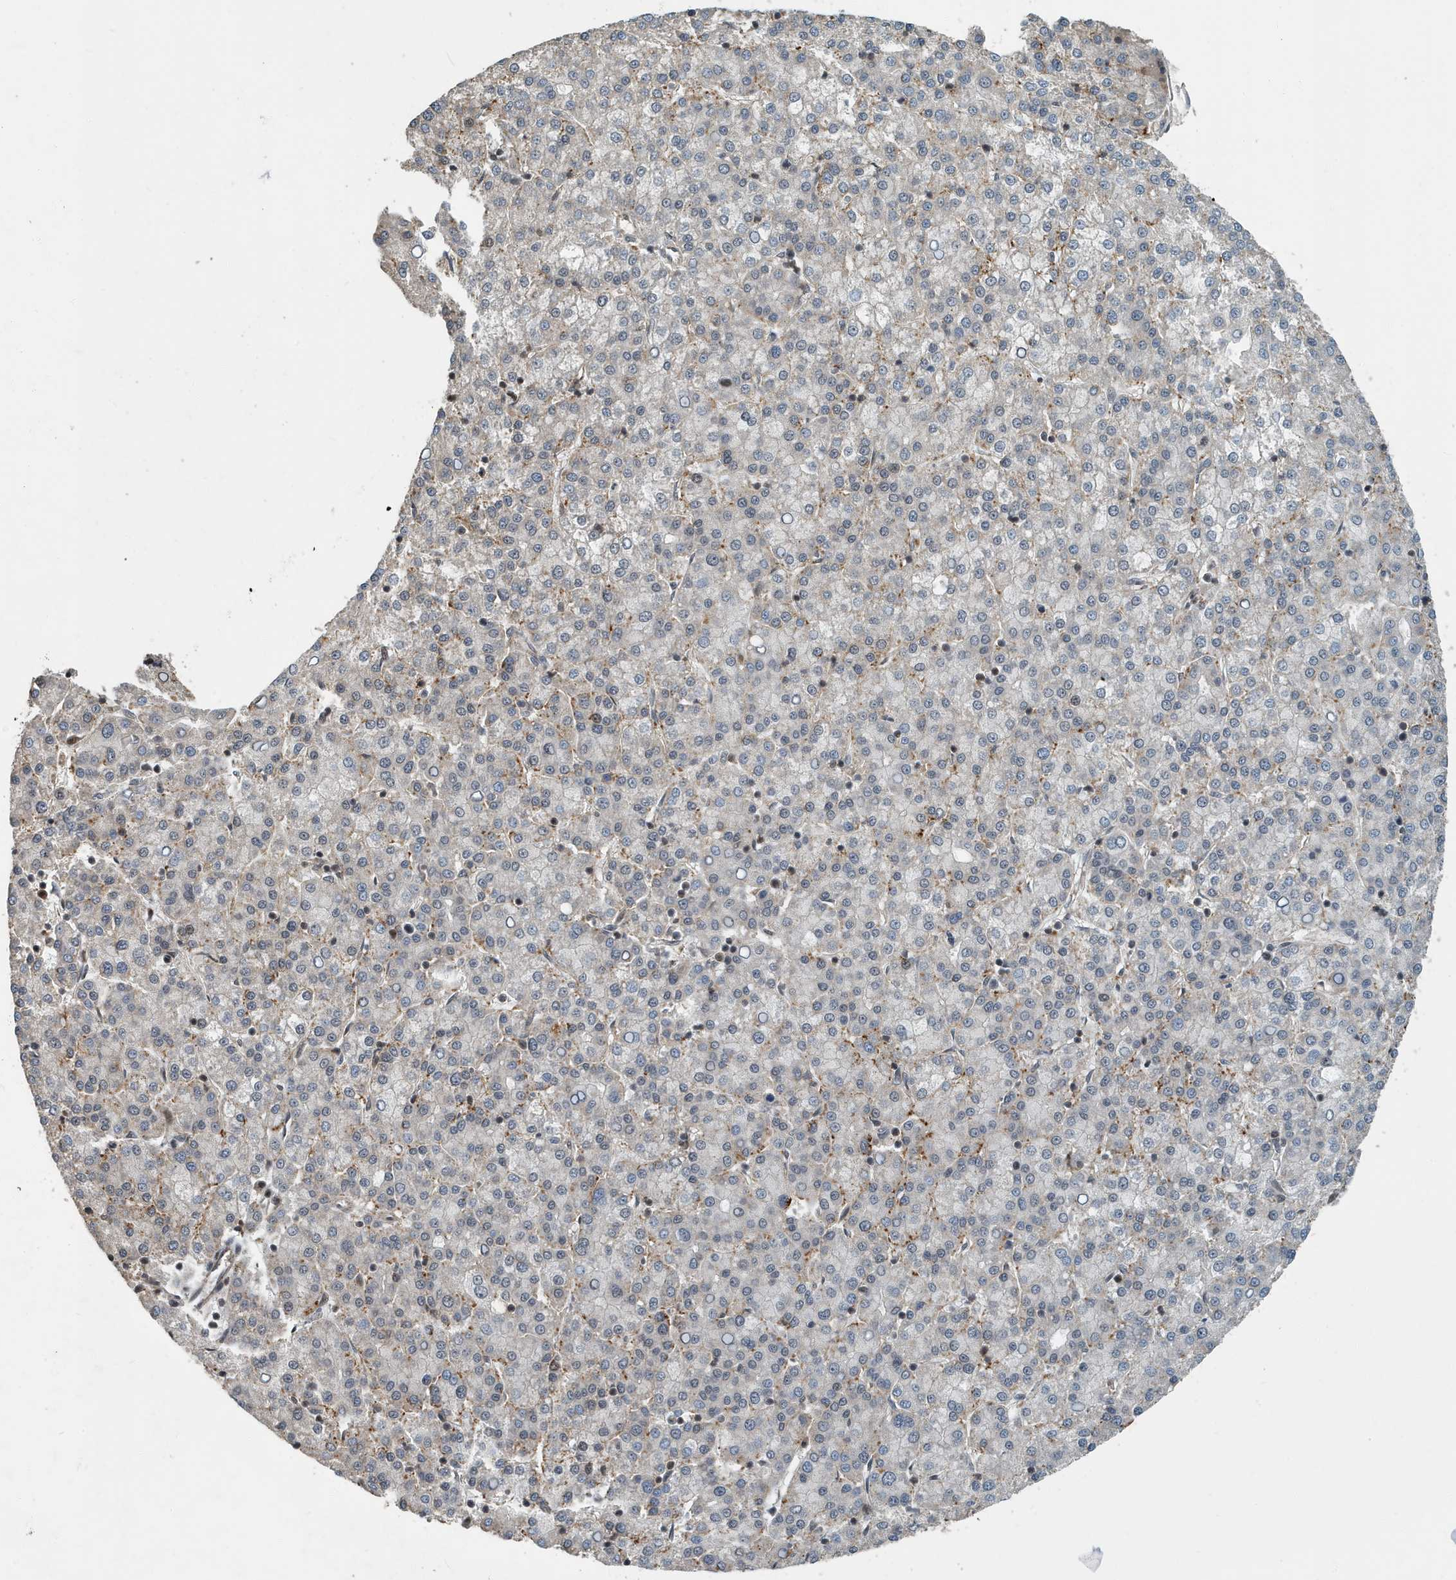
{"staining": {"intensity": "negative", "quantity": "none", "location": "none"}, "tissue": "liver cancer", "cell_type": "Tumor cells", "image_type": "cancer", "snomed": [{"axis": "morphology", "description": "Carcinoma, Hepatocellular, NOS"}, {"axis": "topography", "description": "Liver"}], "caption": "Immunohistochemical staining of human liver cancer shows no significant expression in tumor cells.", "gene": "KIF15", "patient": {"sex": "female", "age": 58}}